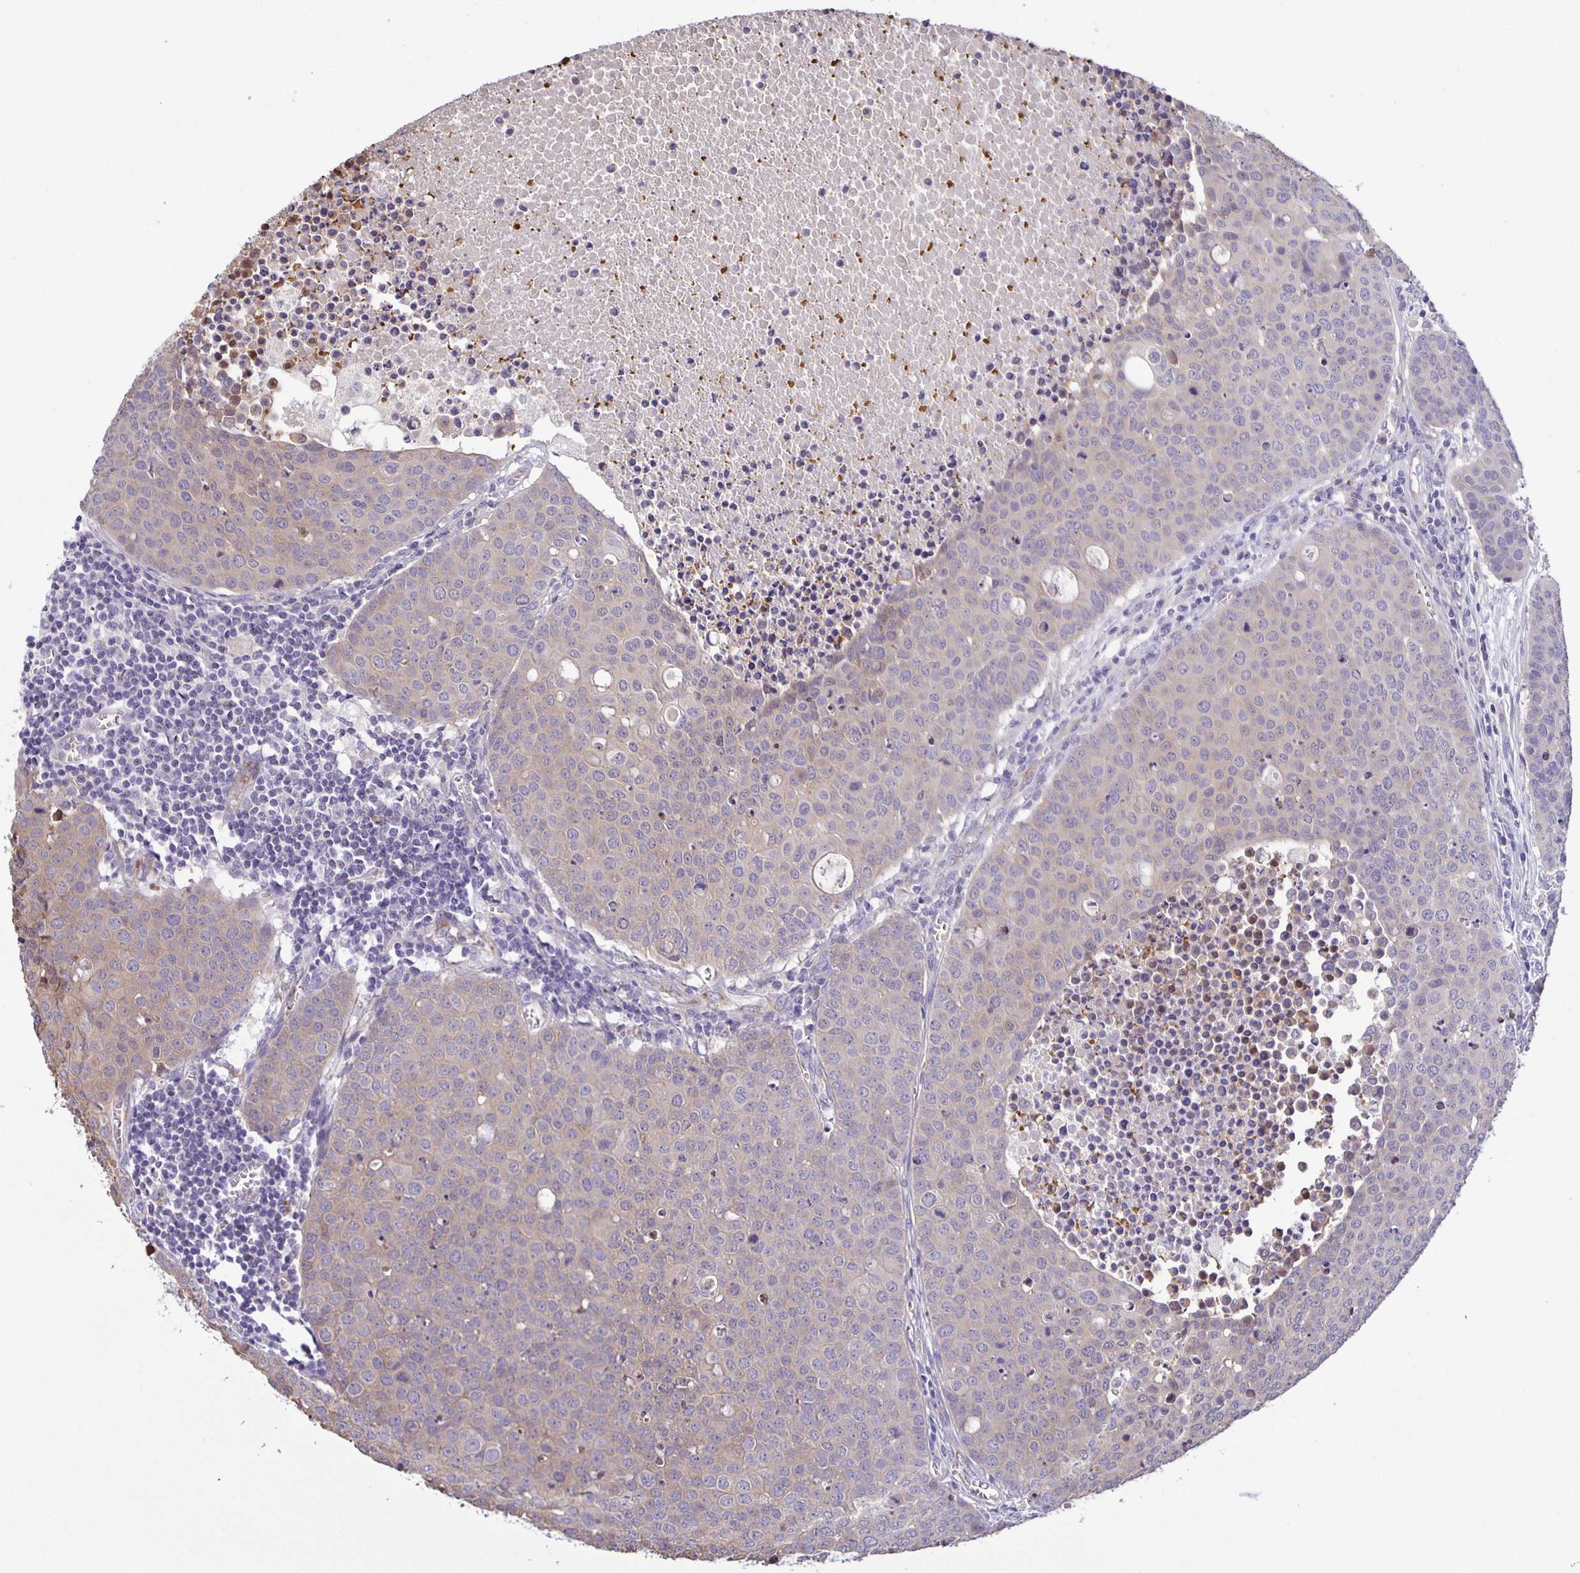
{"staining": {"intensity": "weak", "quantity": "<25%", "location": "cytoplasmic/membranous"}, "tissue": "carcinoid", "cell_type": "Tumor cells", "image_type": "cancer", "snomed": [{"axis": "morphology", "description": "Carcinoid, malignant, NOS"}, {"axis": "topography", "description": "Colon"}], "caption": "DAB (3,3'-diaminobenzidine) immunohistochemical staining of human malignant carcinoid shows no significant positivity in tumor cells.", "gene": "JMJD4", "patient": {"sex": "male", "age": 81}}